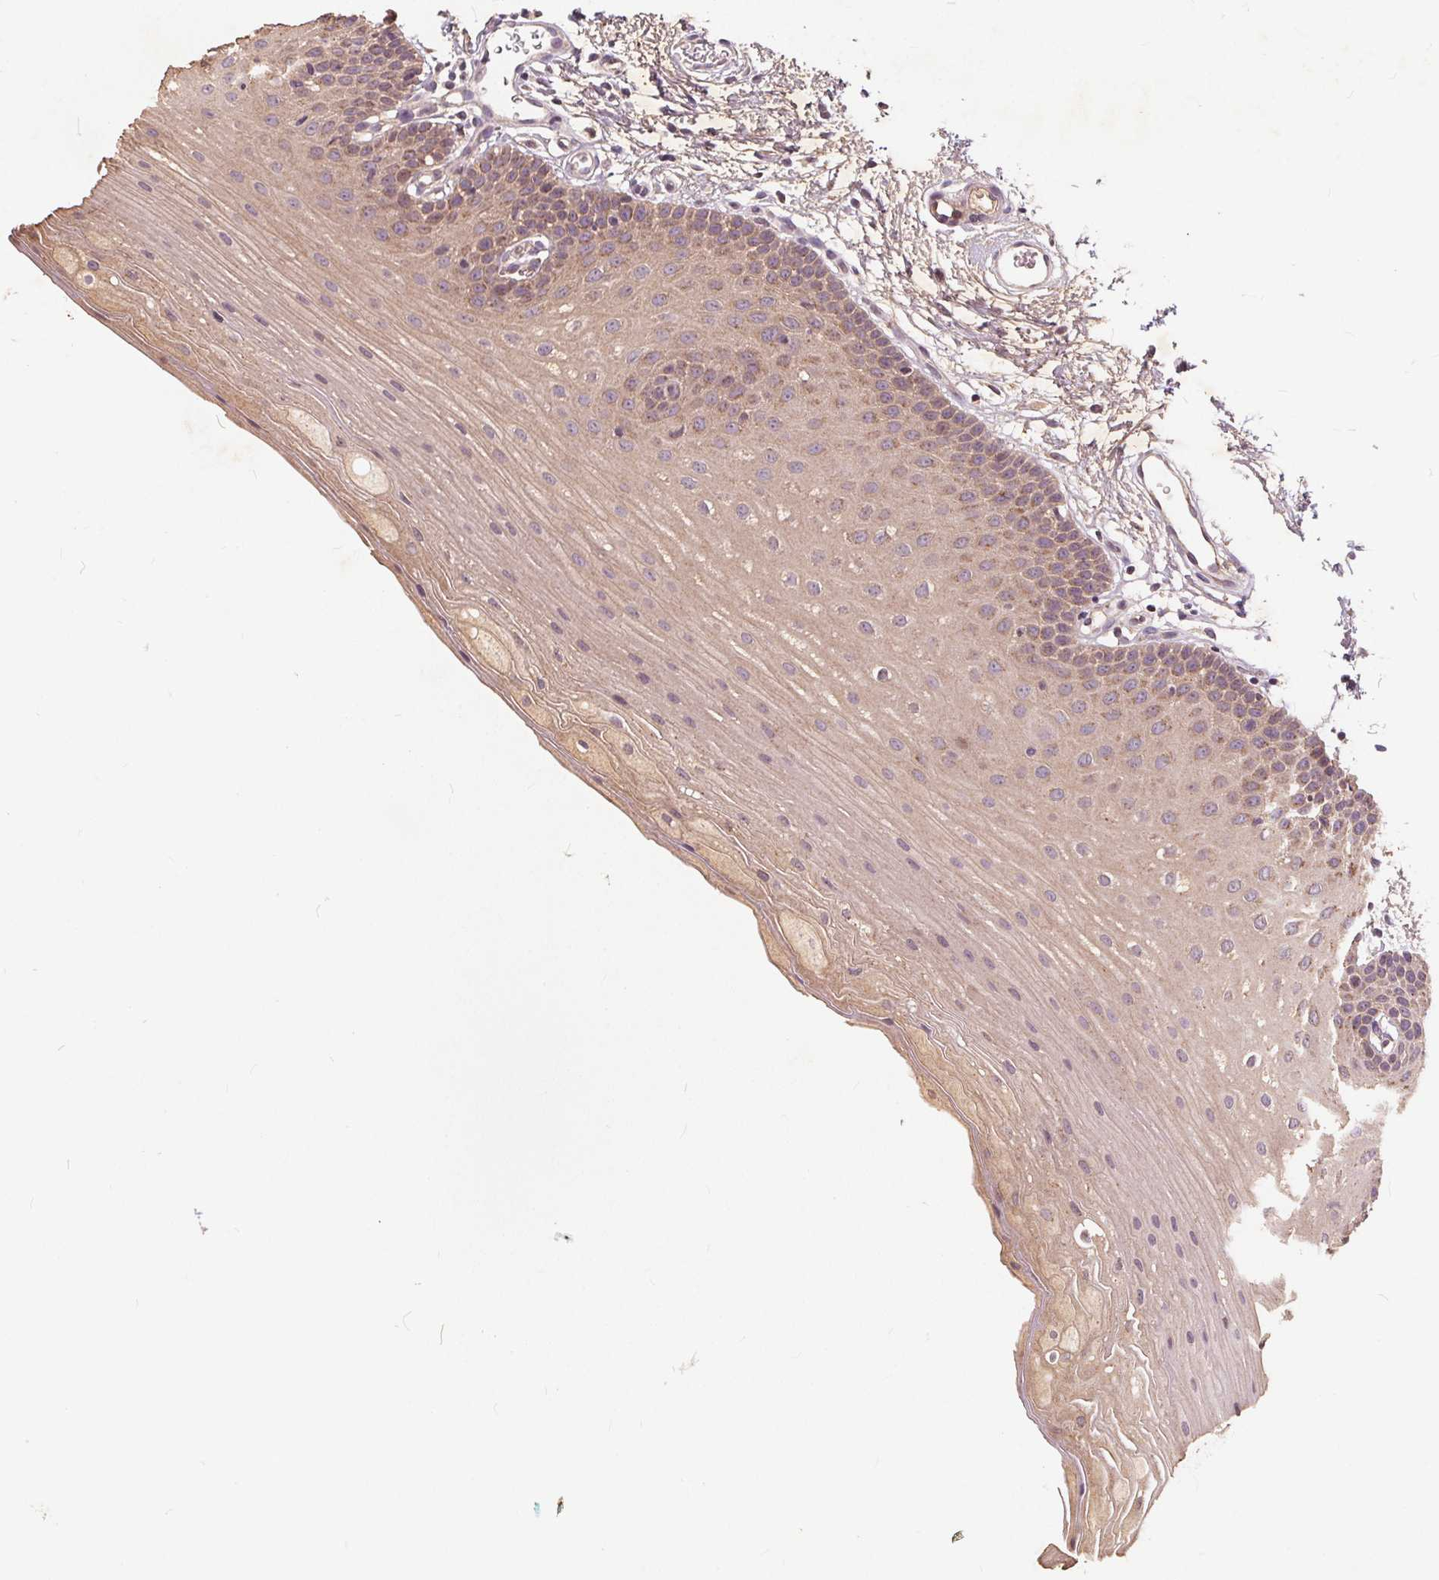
{"staining": {"intensity": "weak", "quantity": "25%-75%", "location": "cytoplasmic/membranous"}, "tissue": "oral mucosa", "cell_type": "Squamous epithelial cells", "image_type": "normal", "snomed": [{"axis": "morphology", "description": "Normal tissue, NOS"}, {"axis": "morphology", "description": "Adenocarcinoma, NOS"}, {"axis": "topography", "description": "Oral tissue"}, {"axis": "topography", "description": "Head-Neck"}], "caption": "This image shows immunohistochemistry staining of benign human oral mucosa, with low weak cytoplasmic/membranous positivity in approximately 25%-75% of squamous epithelial cells.", "gene": "CSNK1G2", "patient": {"sex": "female", "age": 57}}